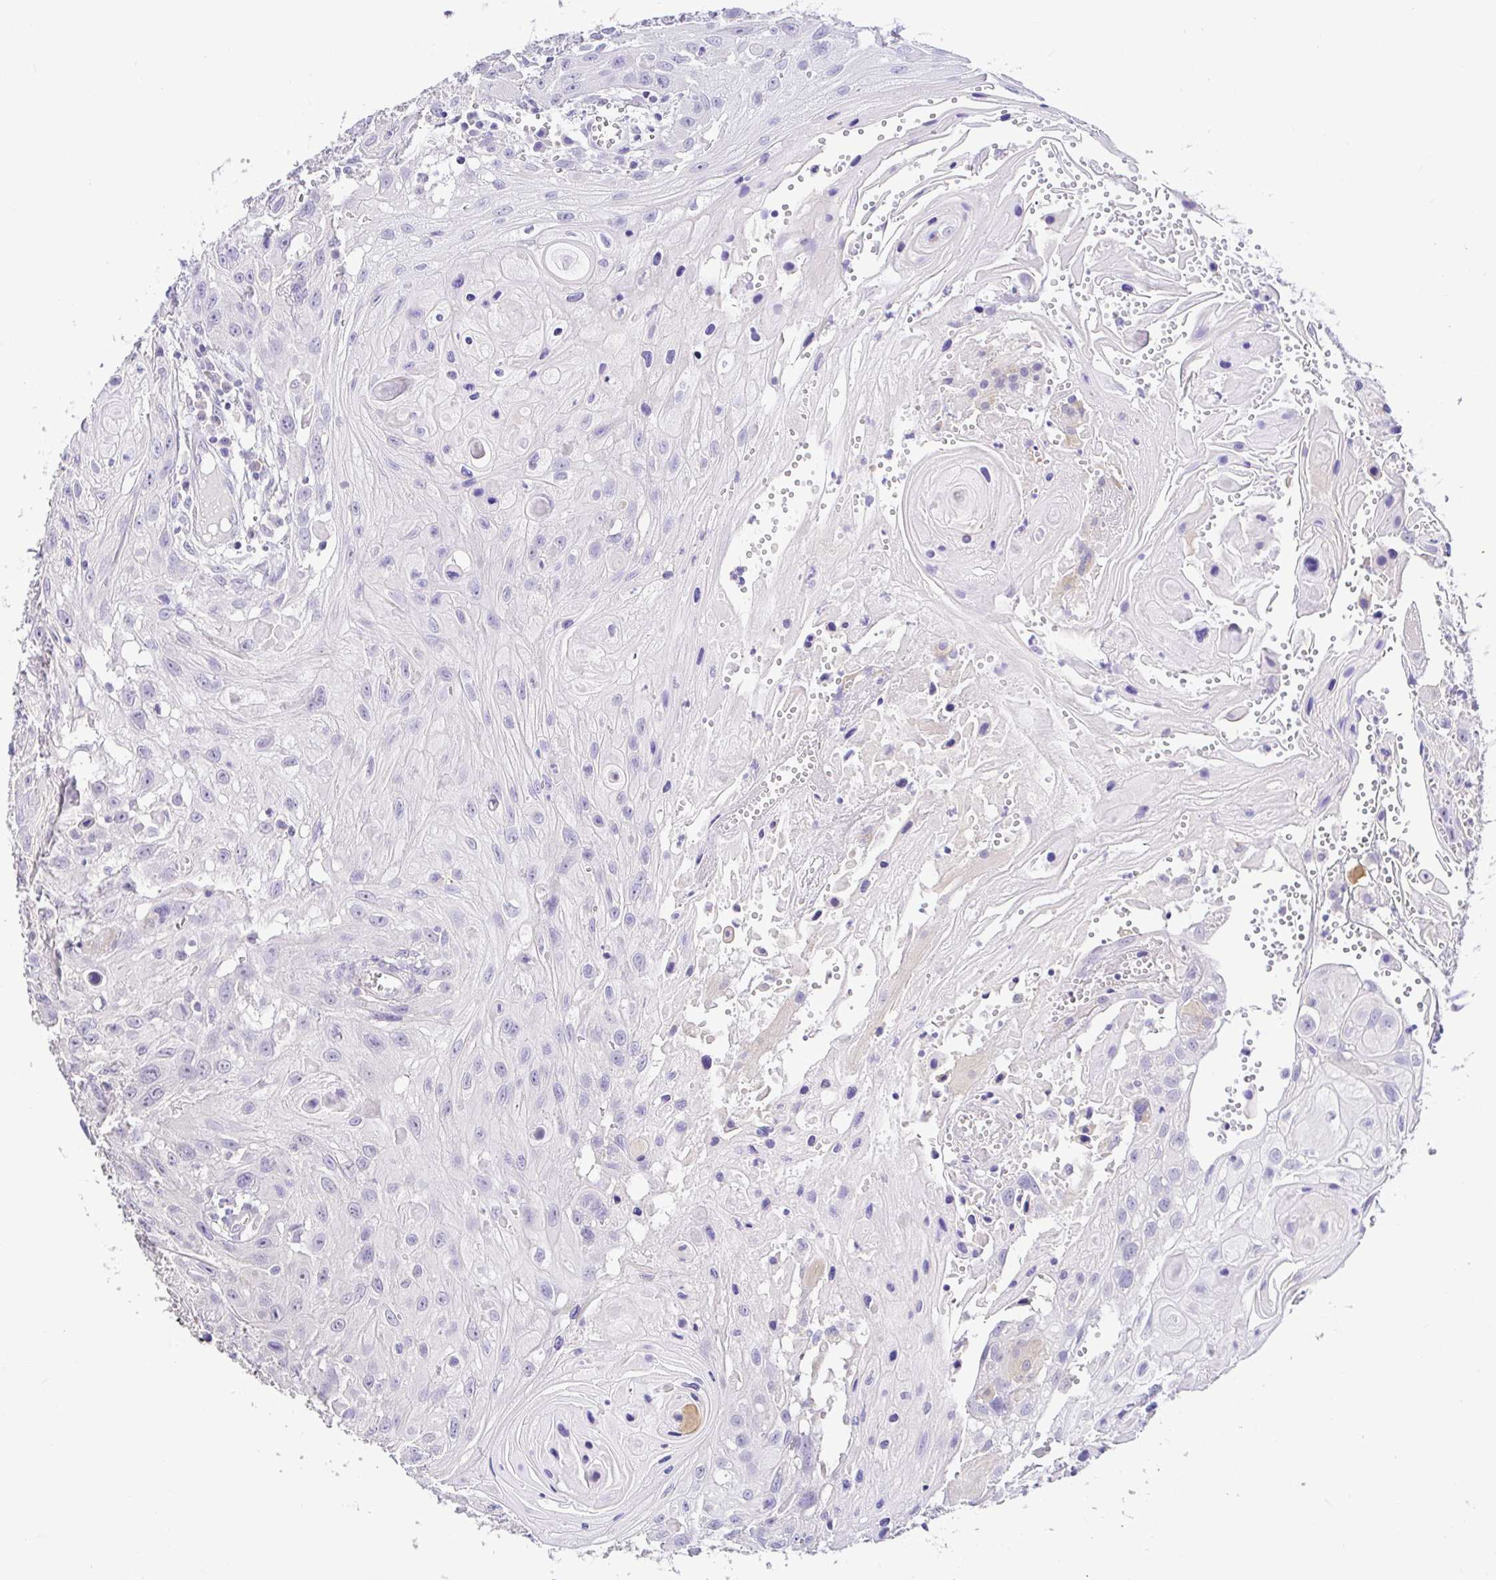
{"staining": {"intensity": "negative", "quantity": "none", "location": "none"}, "tissue": "head and neck cancer", "cell_type": "Tumor cells", "image_type": "cancer", "snomed": [{"axis": "morphology", "description": "Squamous cell carcinoma, NOS"}, {"axis": "topography", "description": "Oral tissue"}, {"axis": "topography", "description": "Head-Neck"}], "caption": "High magnification brightfield microscopy of head and neck squamous cell carcinoma stained with DAB (brown) and counterstained with hematoxylin (blue): tumor cells show no significant expression.", "gene": "CDO1", "patient": {"sex": "male", "age": 58}}